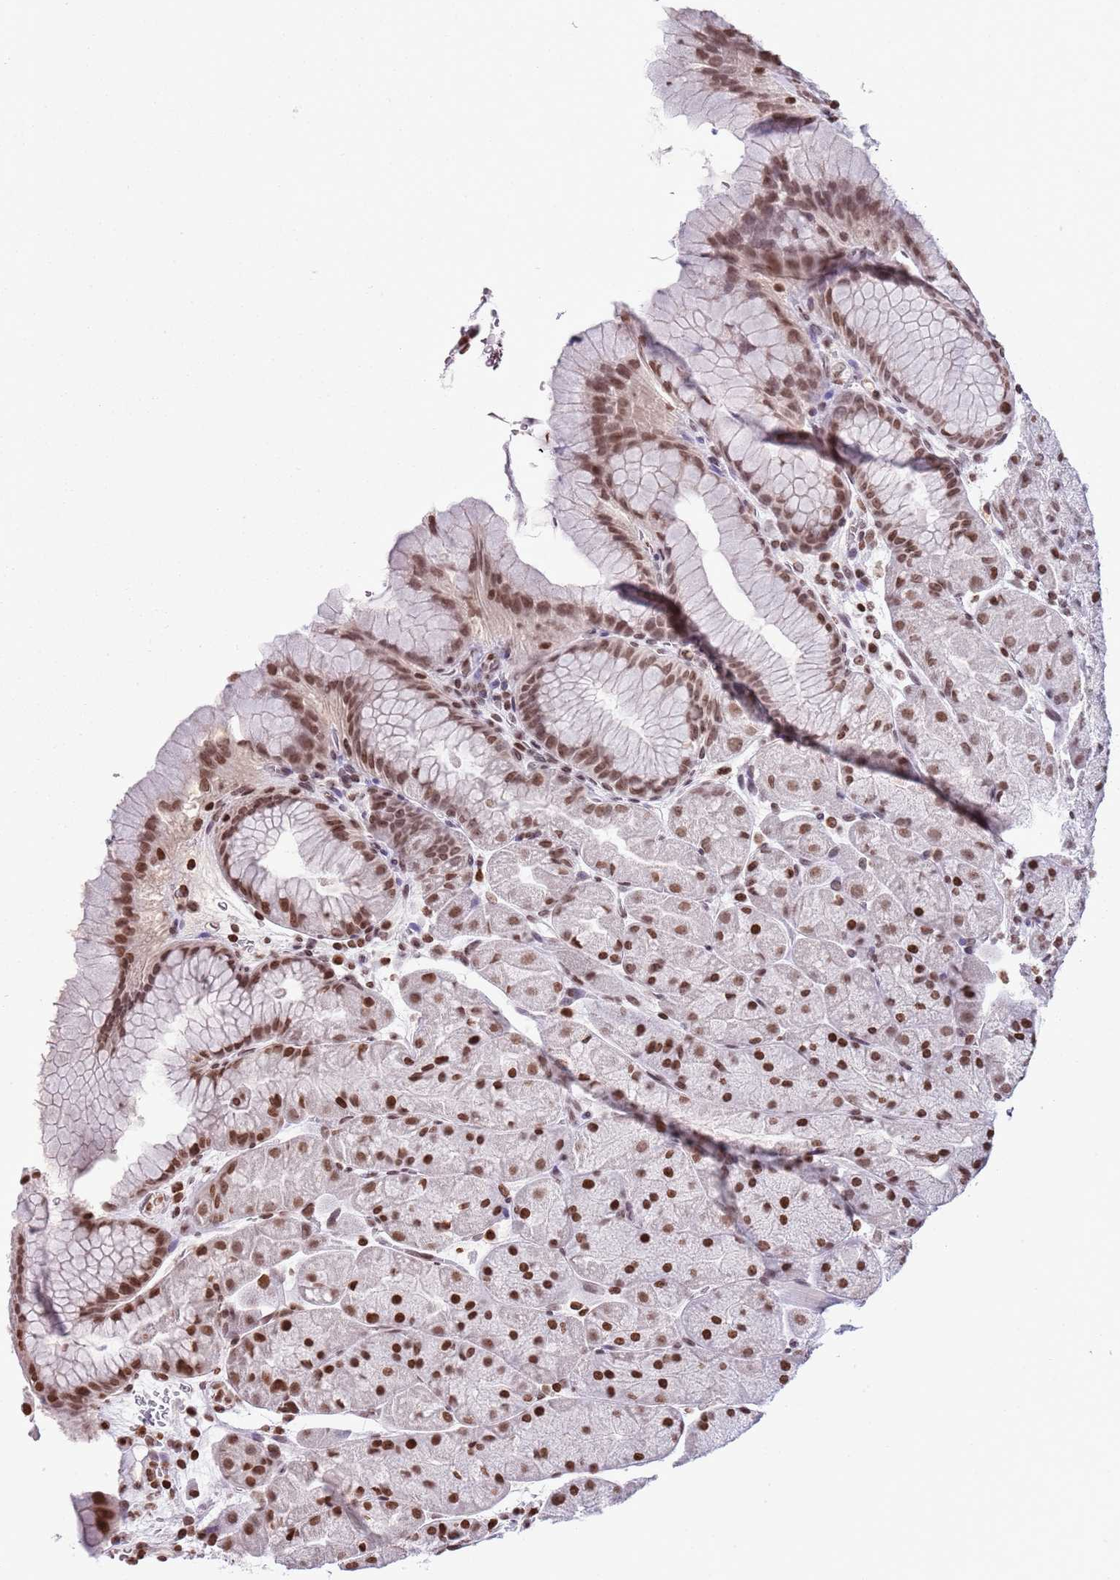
{"staining": {"intensity": "moderate", "quantity": ">75%", "location": "nuclear"}, "tissue": "stomach", "cell_type": "Glandular cells", "image_type": "normal", "snomed": [{"axis": "morphology", "description": "Normal tissue, NOS"}, {"axis": "topography", "description": "Stomach, upper"}, {"axis": "topography", "description": "Stomach, lower"}], "caption": "Glandular cells show moderate nuclear positivity in approximately >75% of cells in benign stomach.", "gene": "KPNA3", "patient": {"sex": "male", "age": 67}}